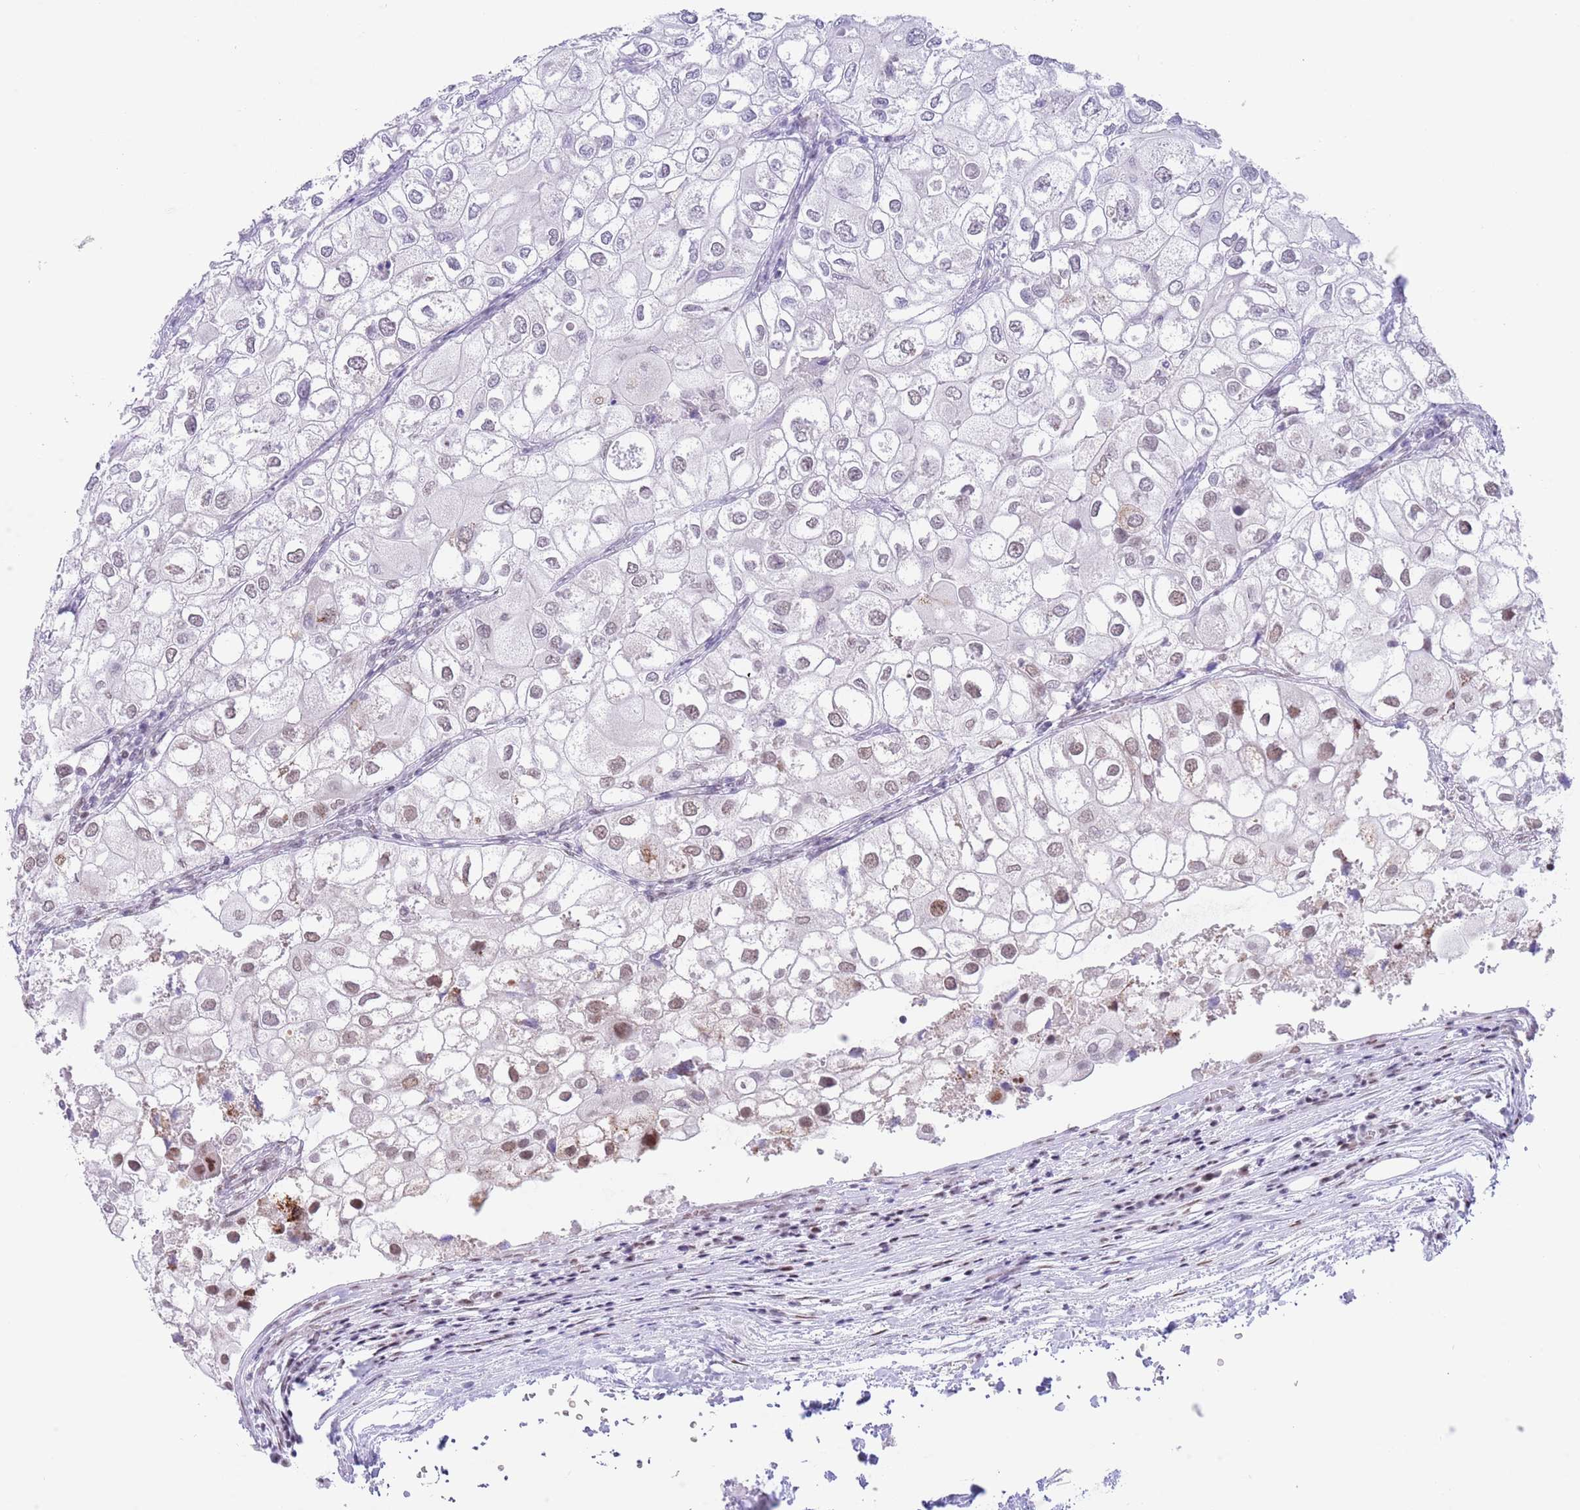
{"staining": {"intensity": "moderate", "quantity": "<25%", "location": "nuclear"}, "tissue": "urothelial cancer", "cell_type": "Tumor cells", "image_type": "cancer", "snomed": [{"axis": "morphology", "description": "Urothelial carcinoma, High grade"}, {"axis": "topography", "description": "Urinary bladder"}], "caption": "A brown stain highlights moderate nuclear staining of a protein in human high-grade urothelial carcinoma tumor cells.", "gene": "ZNF382", "patient": {"sex": "male", "age": 64}}